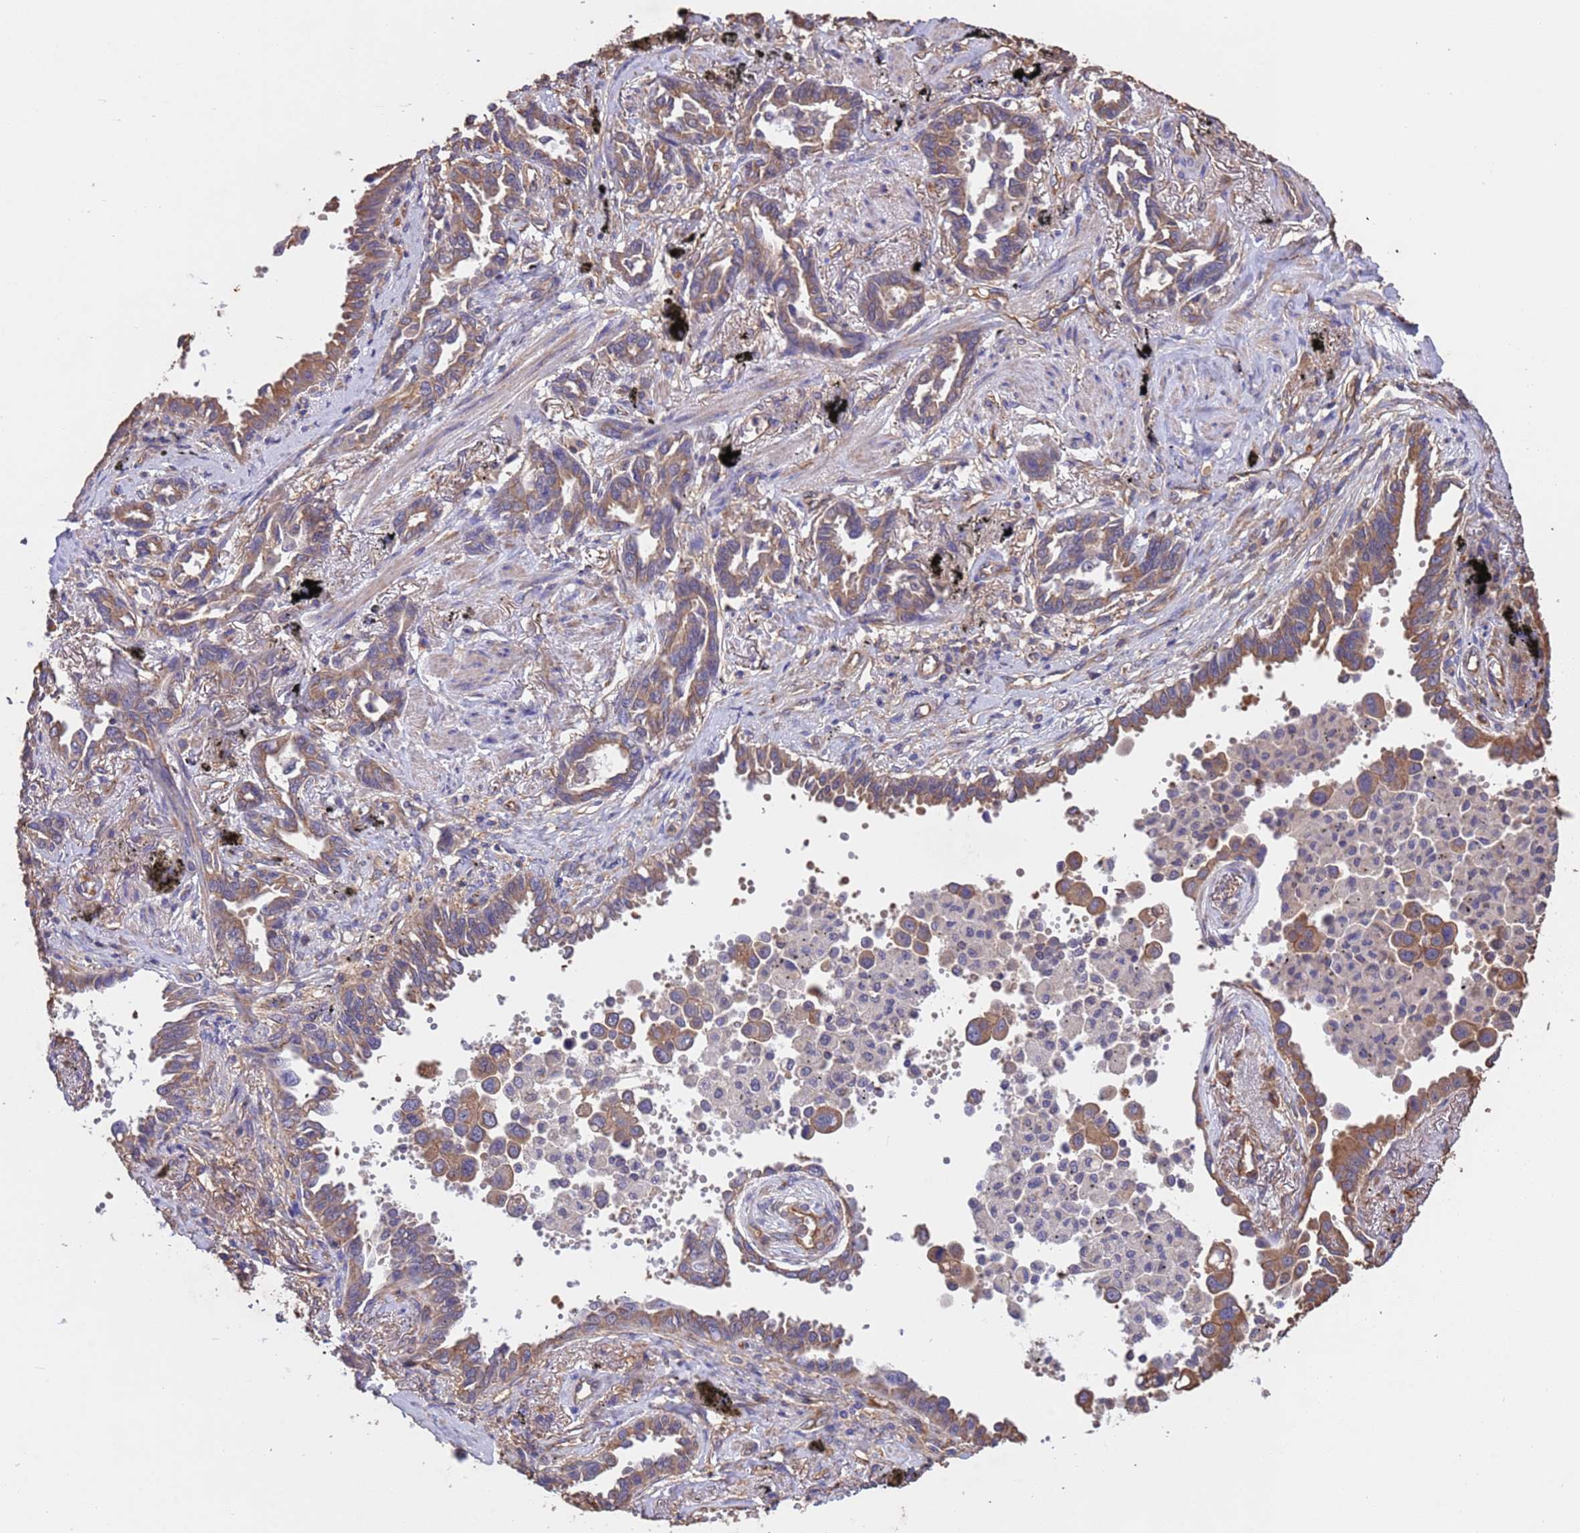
{"staining": {"intensity": "moderate", "quantity": ">75%", "location": "cytoplasmic/membranous"}, "tissue": "lung cancer", "cell_type": "Tumor cells", "image_type": "cancer", "snomed": [{"axis": "morphology", "description": "Adenocarcinoma, NOS"}, {"axis": "topography", "description": "Lung"}], "caption": "Lung cancer (adenocarcinoma) stained for a protein (brown) exhibits moderate cytoplasmic/membranous positive expression in about >75% of tumor cells.", "gene": "MTX3", "patient": {"sex": "male", "age": 67}}